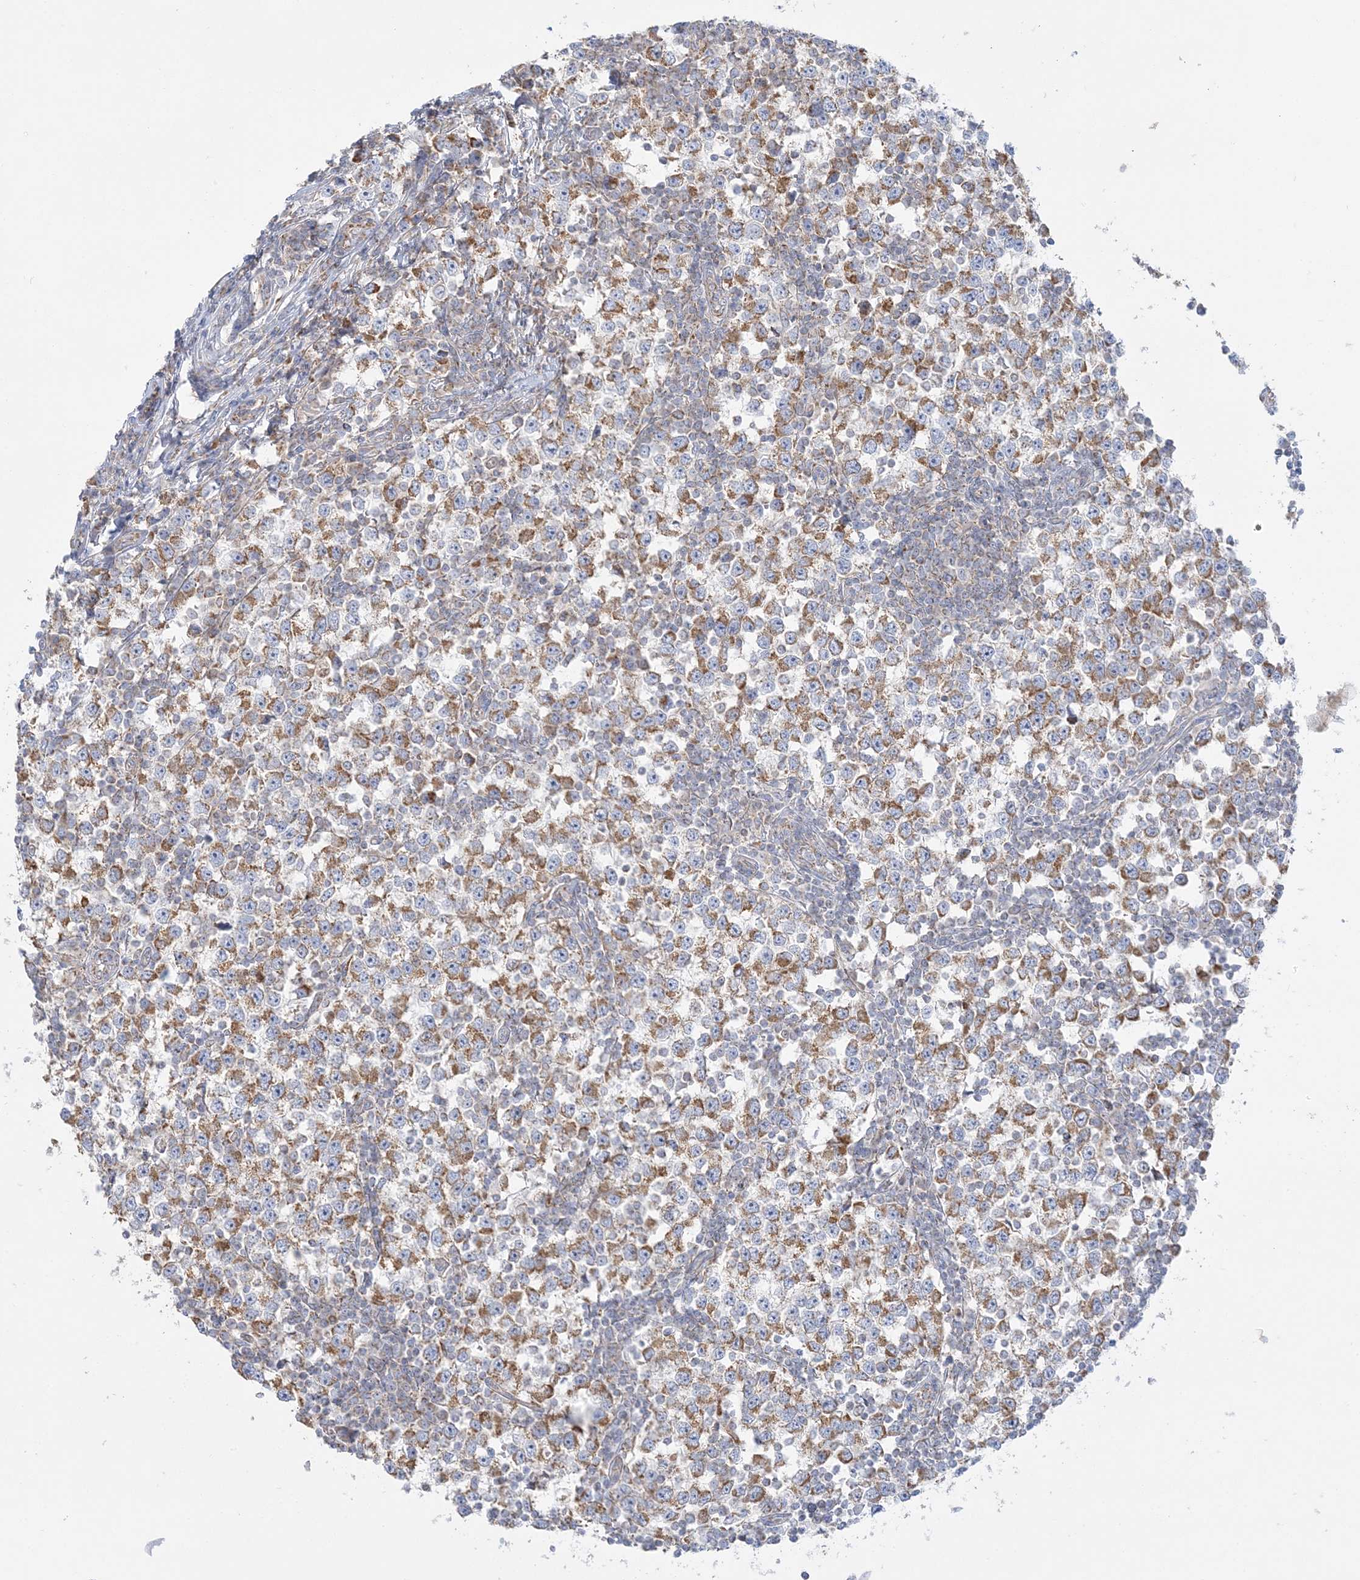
{"staining": {"intensity": "moderate", "quantity": ">75%", "location": "cytoplasmic/membranous"}, "tissue": "testis cancer", "cell_type": "Tumor cells", "image_type": "cancer", "snomed": [{"axis": "morphology", "description": "Seminoma, NOS"}, {"axis": "topography", "description": "Testis"}], "caption": "Seminoma (testis) stained with DAB (3,3'-diaminobenzidine) immunohistochemistry demonstrates medium levels of moderate cytoplasmic/membranous expression in approximately >75% of tumor cells.", "gene": "TBC1D14", "patient": {"sex": "male", "age": 65}}